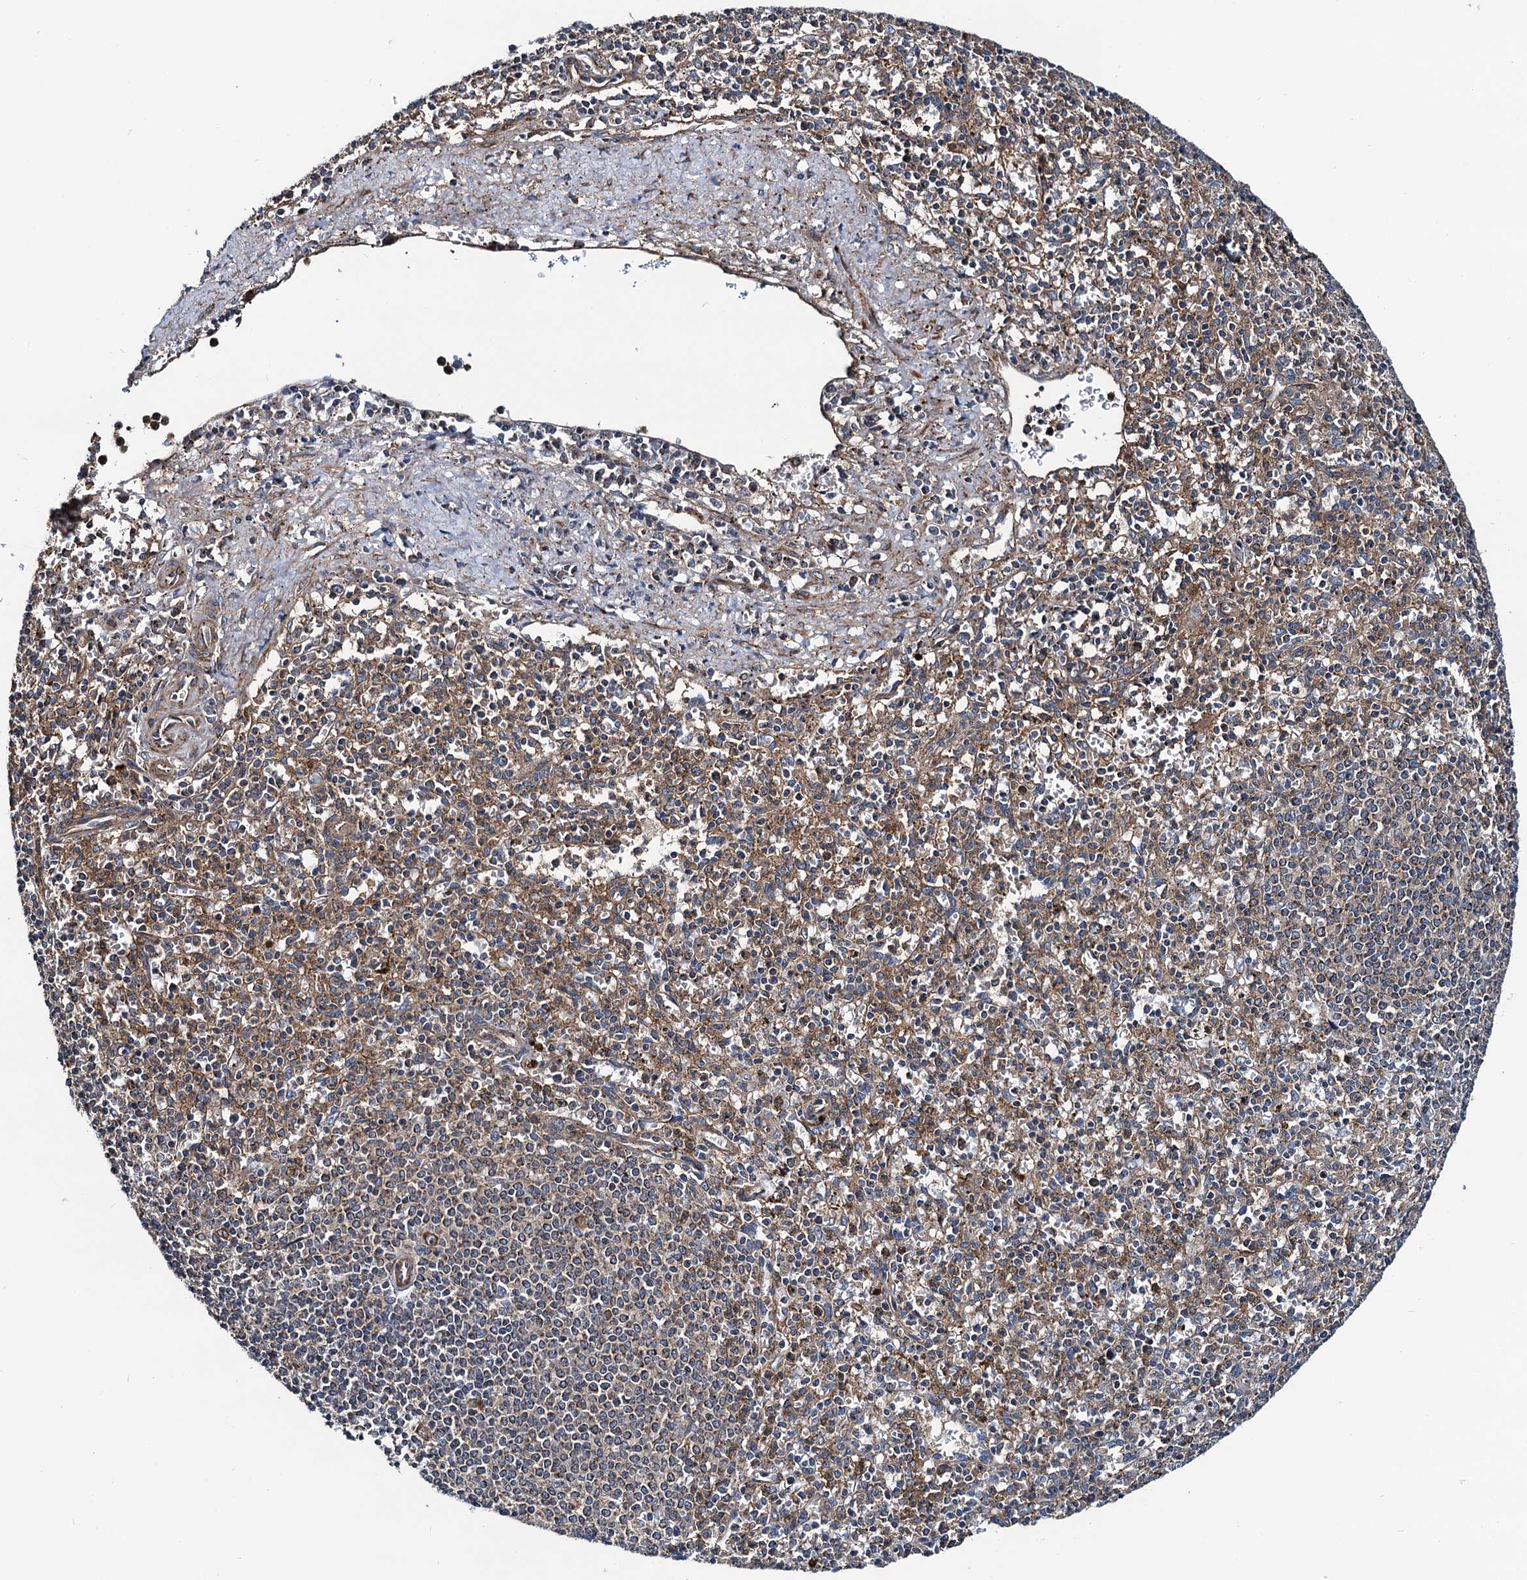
{"staining": {"intensity": "moderate", "quantity": "25%-75%", "location": "cytoplasmic/membranous"}, "tissue": "spleen", "cell_type": "Cells in red pulp", "image_type": "normal", "snomed": [{"axis": "morphology", "description": "Normal tissue, NOS"}, {"axis": "topography", "description": "Spleen"}], "caption": "Human spleen stained for a protein (brown) shows moderate cytoplasmic/membranous positive staining in approximately 25%-75% of cells in red pulp.", "gene": "NEK1", "patient": {"sex": "male", "age": 72}}